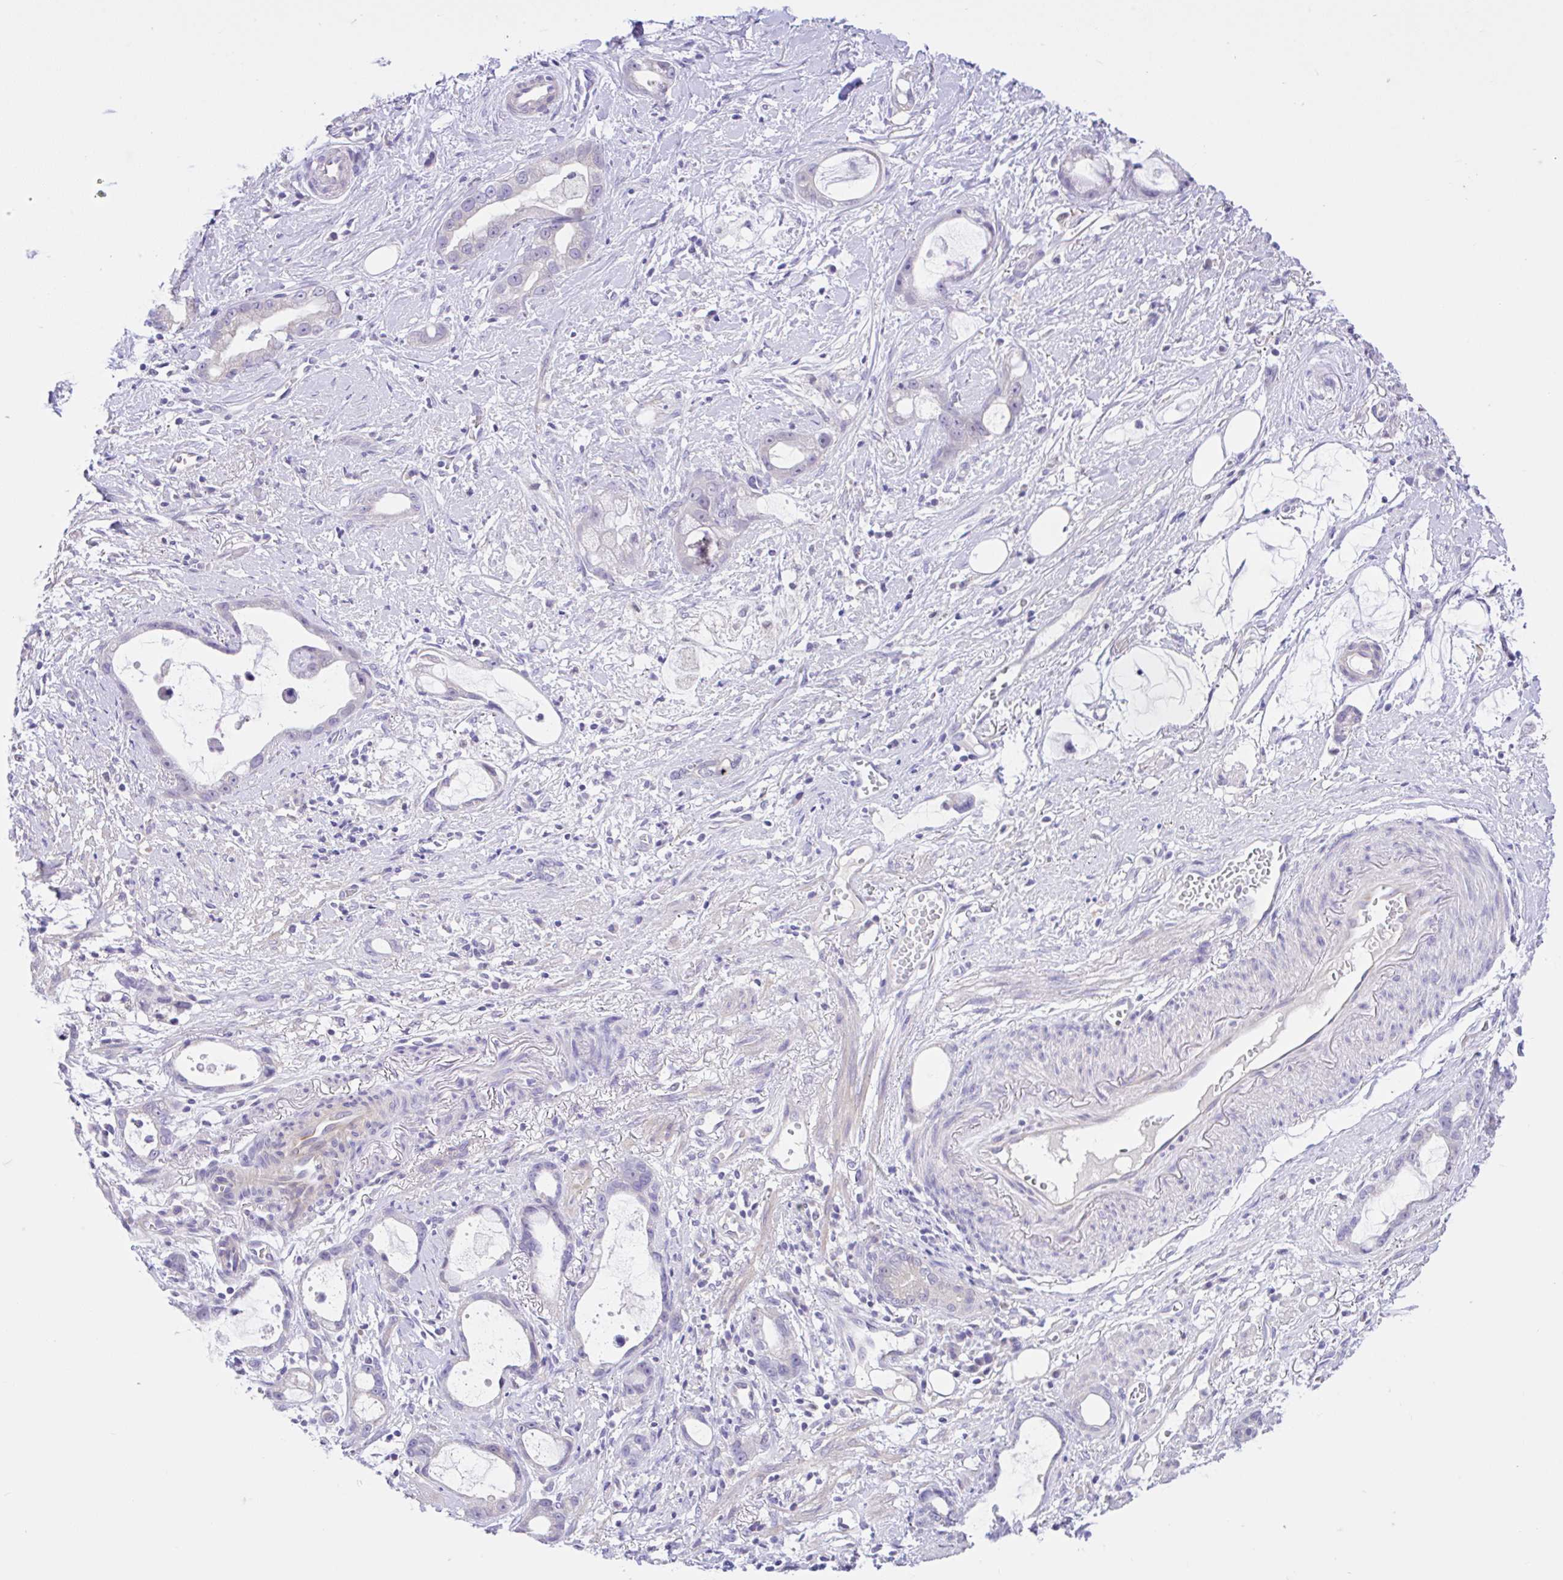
{"staining": {"intensity": "negative", "quantity": "none", "location": "none"}, "tissue": "stomach cancer", "cell_type": "Tumor cells", "image_type": "cancer", "snomed": [{"axis": "morphology", "description": "Adenocarcinoma, NOS"}, {"axis": "topography", "description": "Stomach"}], "caption": "High power microscopy image of an IHC micrograph of stomach adenocarcinoma, revealing no significant staining in tumor cells. (Immunohistochemistry, brightfield microscopy, high magnification).", "gene": "ANO4", "patient": {"sex": "male", "age": 55}}